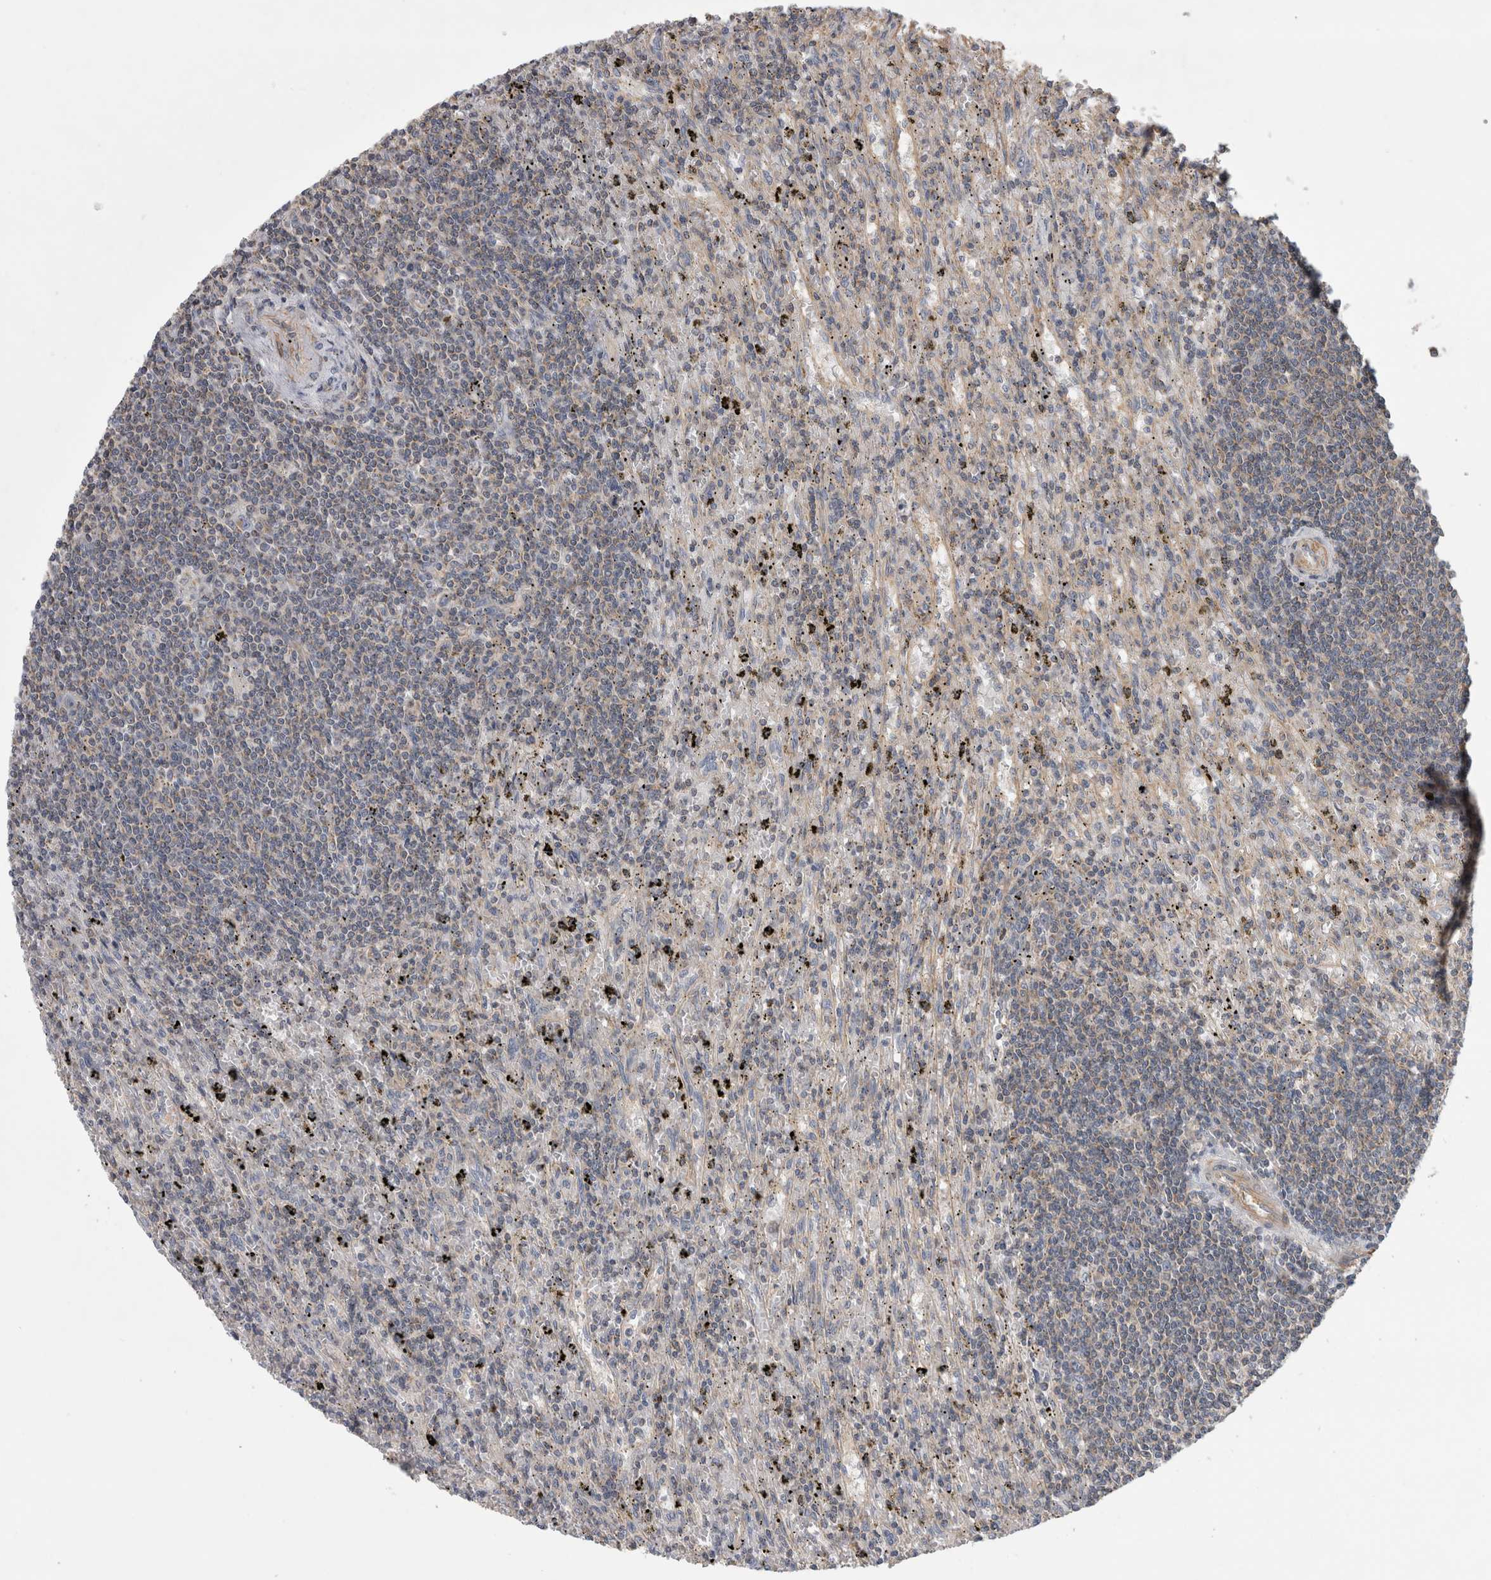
{"staining": {"intensity": "negative", "quantity": "none", "location": "none"}, "tissue": "lymphoma", "cell_type": "Tumor cells", "image_type": "cancer", "snomed": [{"axis": "morphology", "description": "Malignant lymphoma, non-Hodgkin's type, Low grade"}, {"axis": "topography", "description": "Spleen"}], "caption": "High magnification brightfield microscopy of malignant lymphoma, non-Hodgkin's type (low-grade) stained with DAB (brown) and counterstained with hematoxylin (blue): tumor cells show no significant expression.", "gene": "SFXN2", "patient": {"sex": "male", "age": 76}}